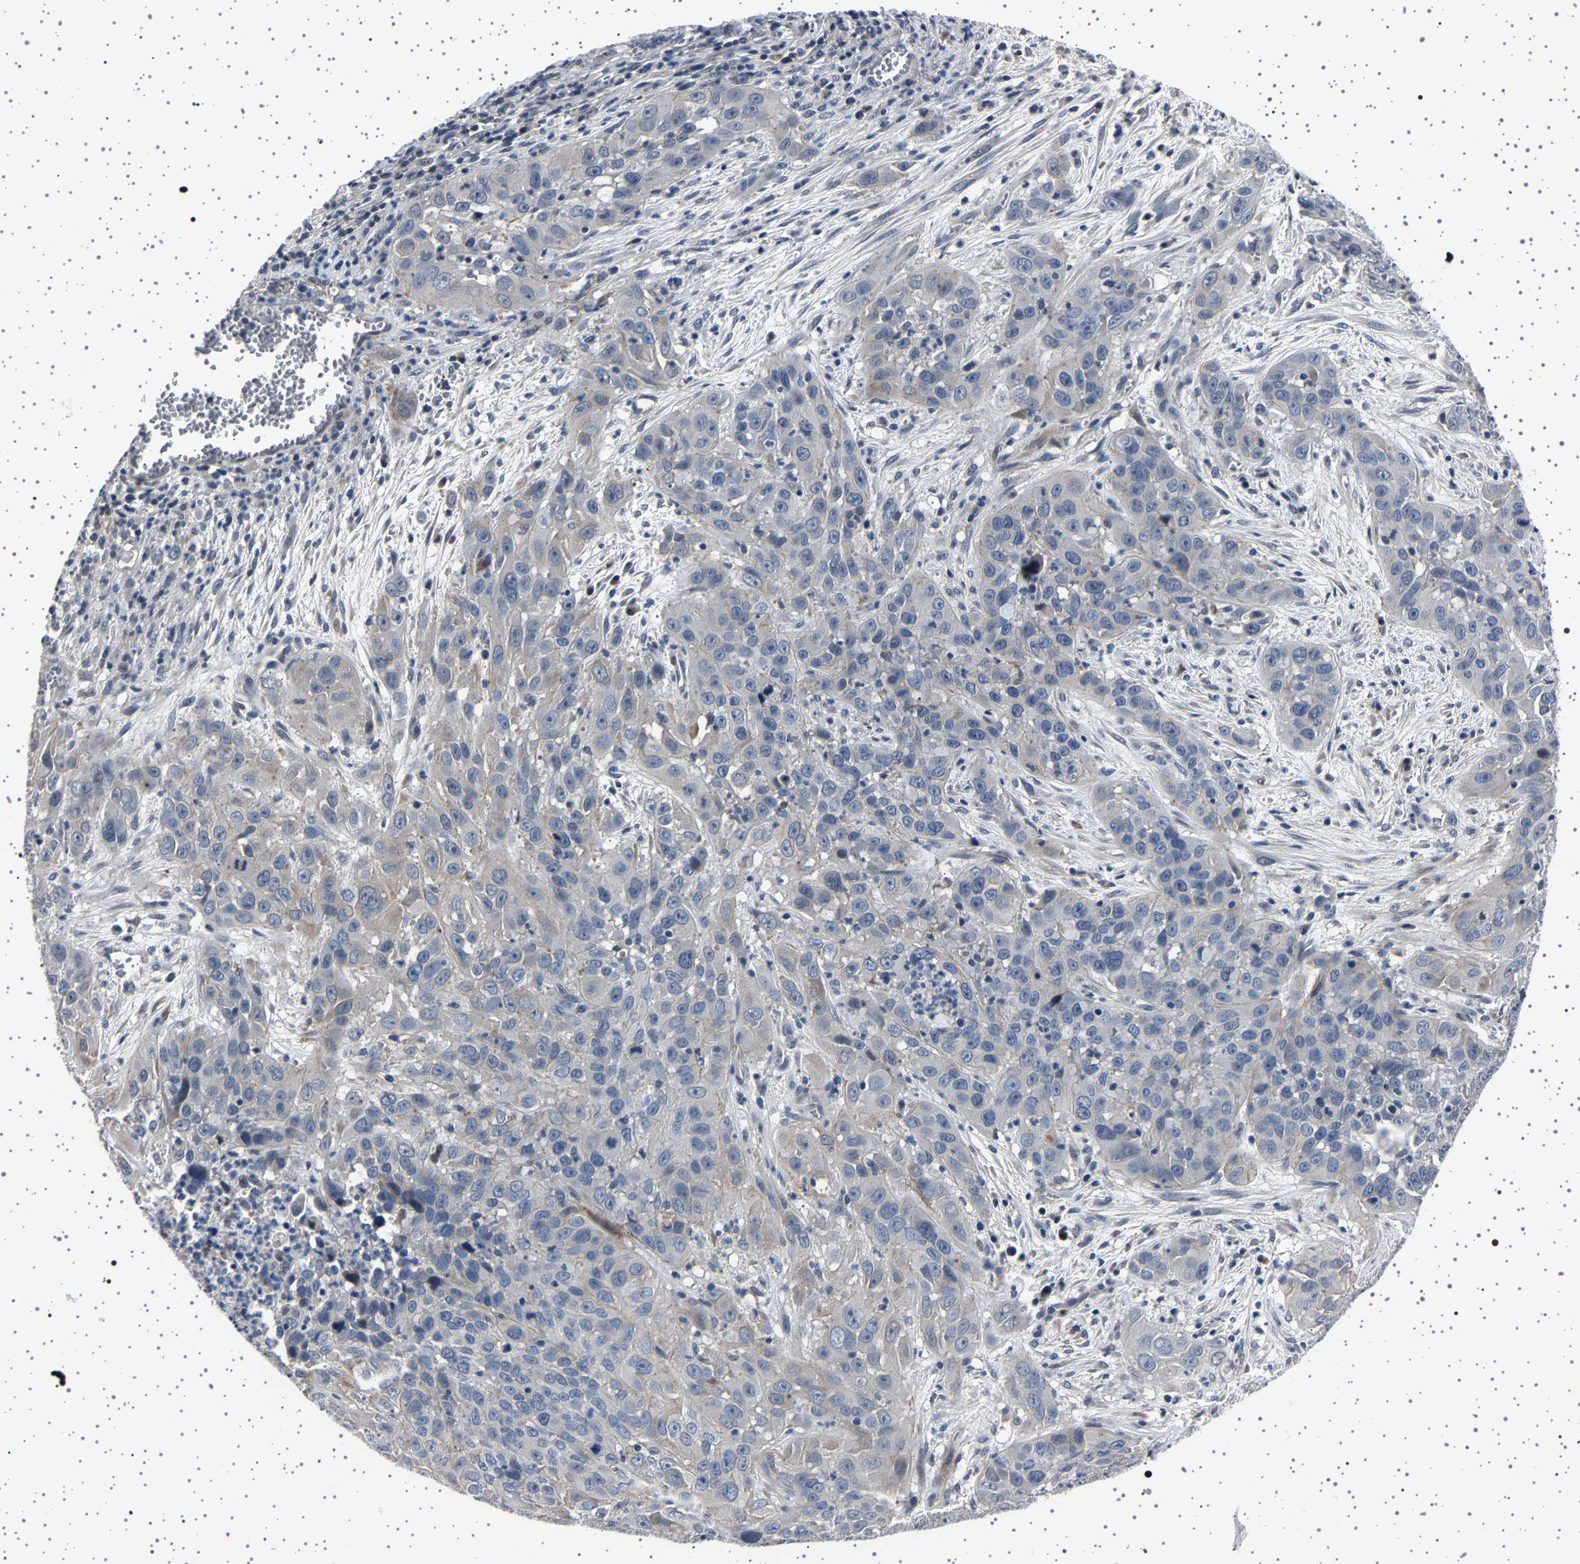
{"staining": {"intensity": "negative", "quantity": "none", "location": "none"}, "tissue": "cervical cancer", "cell_type": "Tumor cells", "image_type": "cancer", "snomed": [{"axis": "morphology", "description": "Squamous cell carcinoma, NOS"}, {"axis": "topography", "description": "Cervix"}], "caption": "This is an immunohistochemistry (IHC) micrograph of squamous cell carcinoma (cervical). There is no positivity in tumor cells.", "gene": "PAK5", "patient": {"sex": "female", "age": 32}}